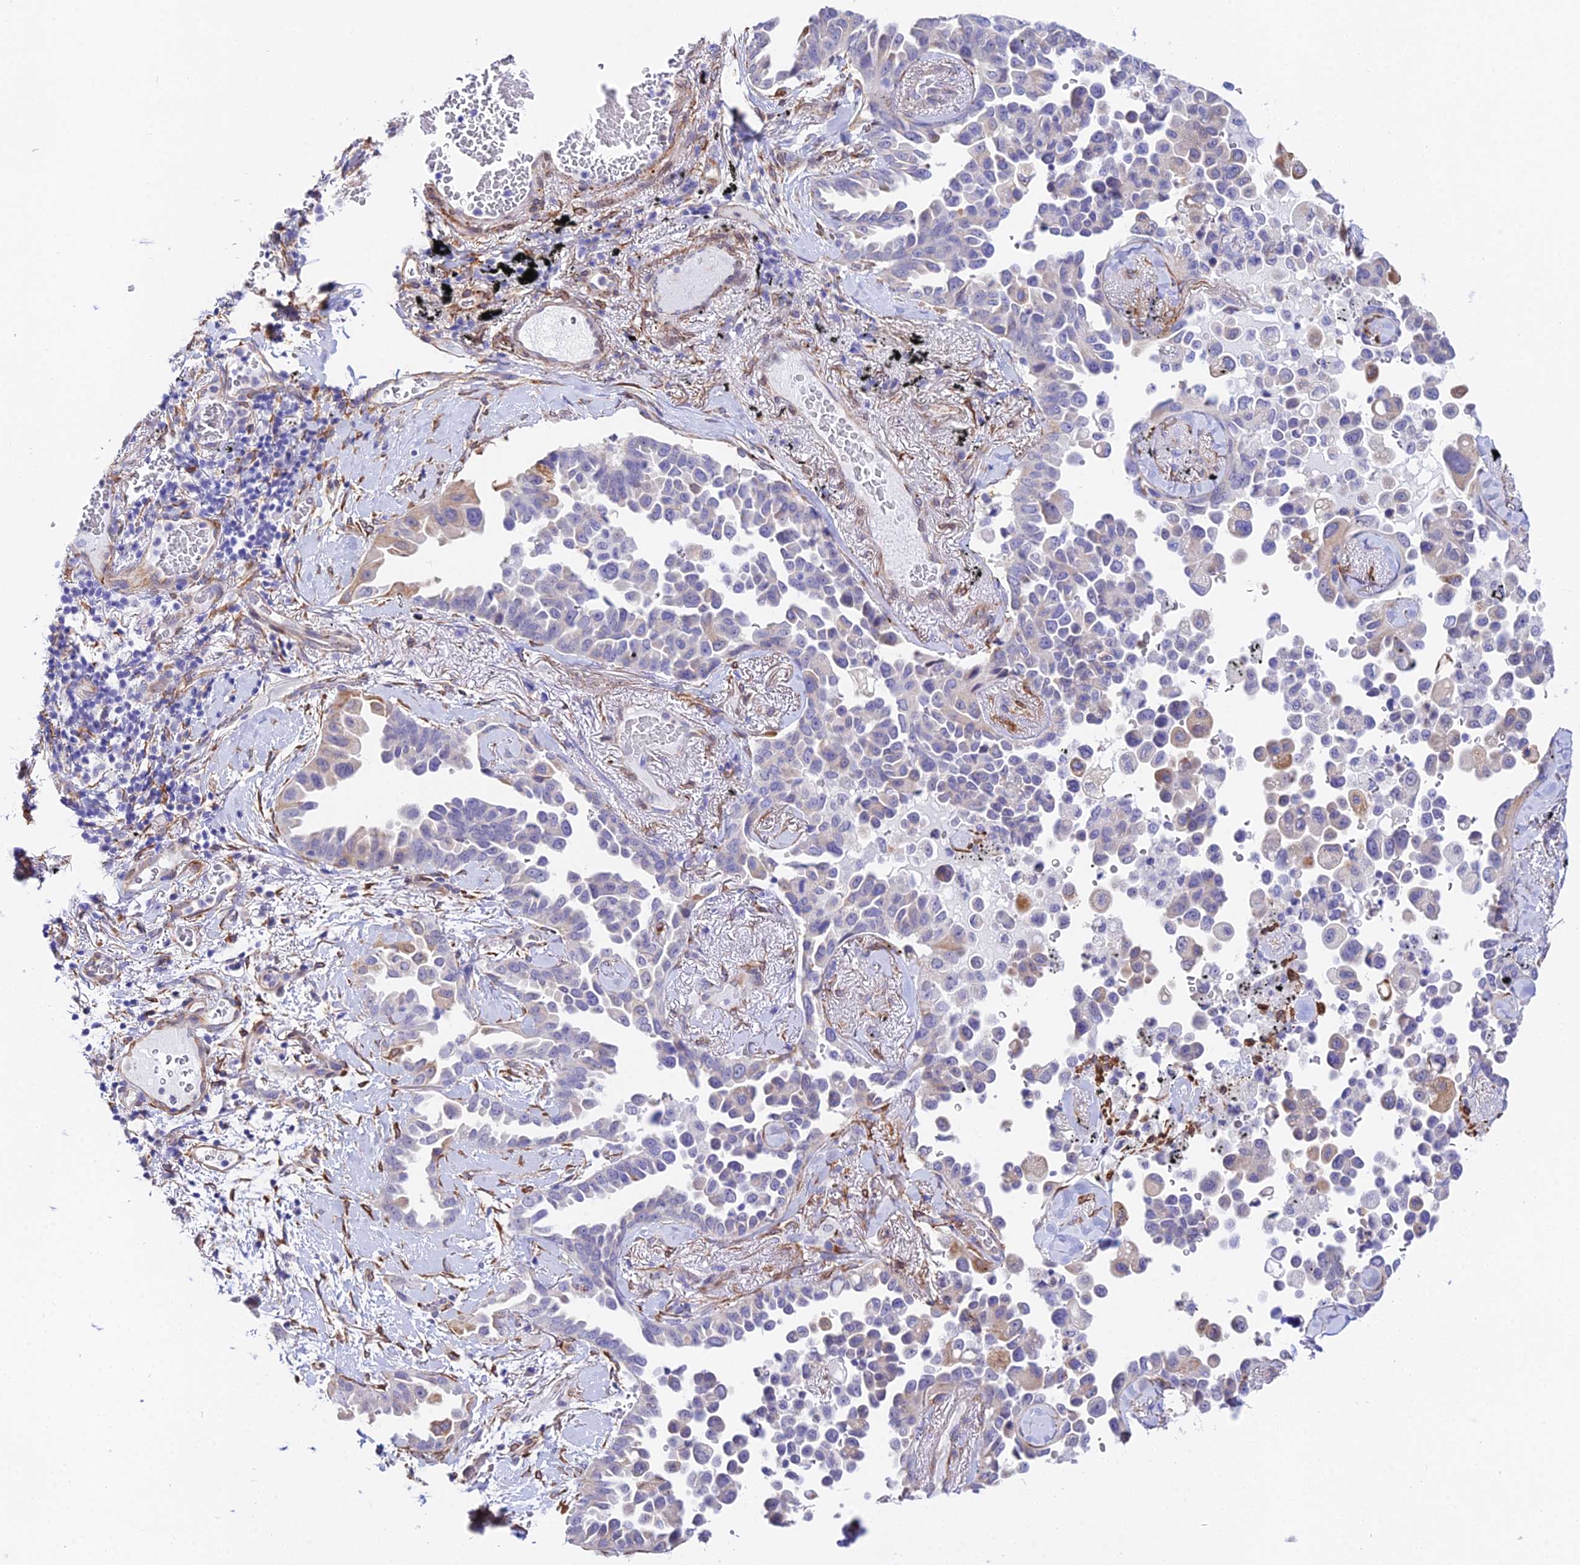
{"staining": {"intensity": "moderate", "quantity": "<25%", "location": "cytoplasmic/membranous"}, "tissue": "lung cancer", "cell_type": "Tumor cells", "image_type": "cancer", "snomed": [{"axis": "morphology", "description": "Adenocarcinoma, NOS"}, {"axis": "topography", "description": "Lung"}], "caption": "Brown immunohistochemical staining in human lung cancer shows moderate cytoplasmic/membranous expression in about <25% of tumor cells.", "gene": "MXRA7", "patient": {"sex": "female", "age": 67}}